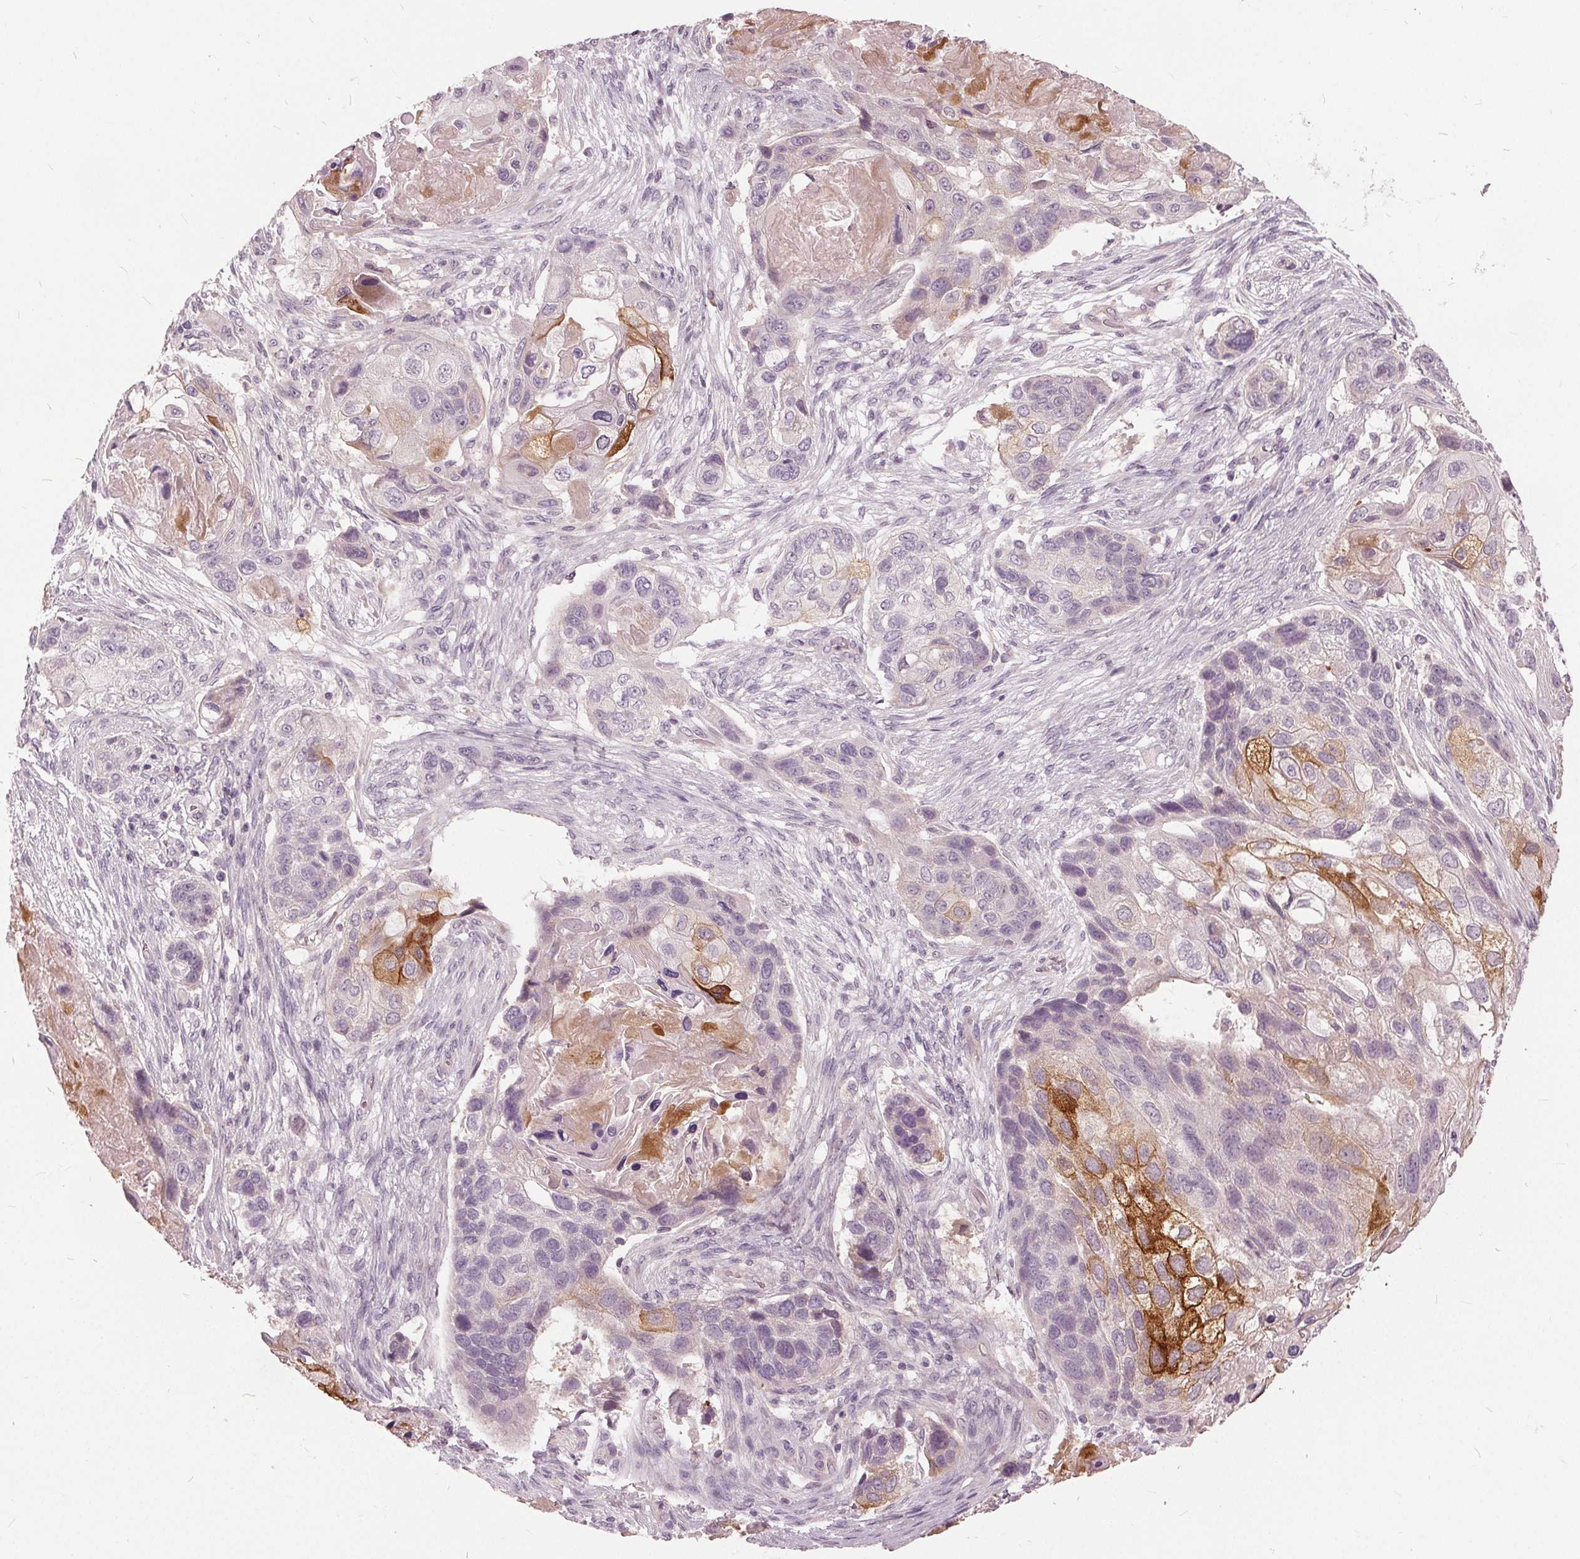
{"staining": {"intensity": "strong", "quantity": "<25%", "location": "cytoplasmic/membranous"}, "tissue": "lung cancer", "cell_type": "Tumor cells", "image_type": "cancer", "snomed": [{"axis": "morphology", "description": "Squamous cell carcinoma, NOS"}, {"axis": "topography", "description": "Lung"}], "caption": "Protein analysis of lung squamous cell carcinoma tissue shows strong cytoplasmic/membranous staining in about <25% of tumor cells.", "gene": "KLK13", "patient": {"sex": "male", "age": 69}}